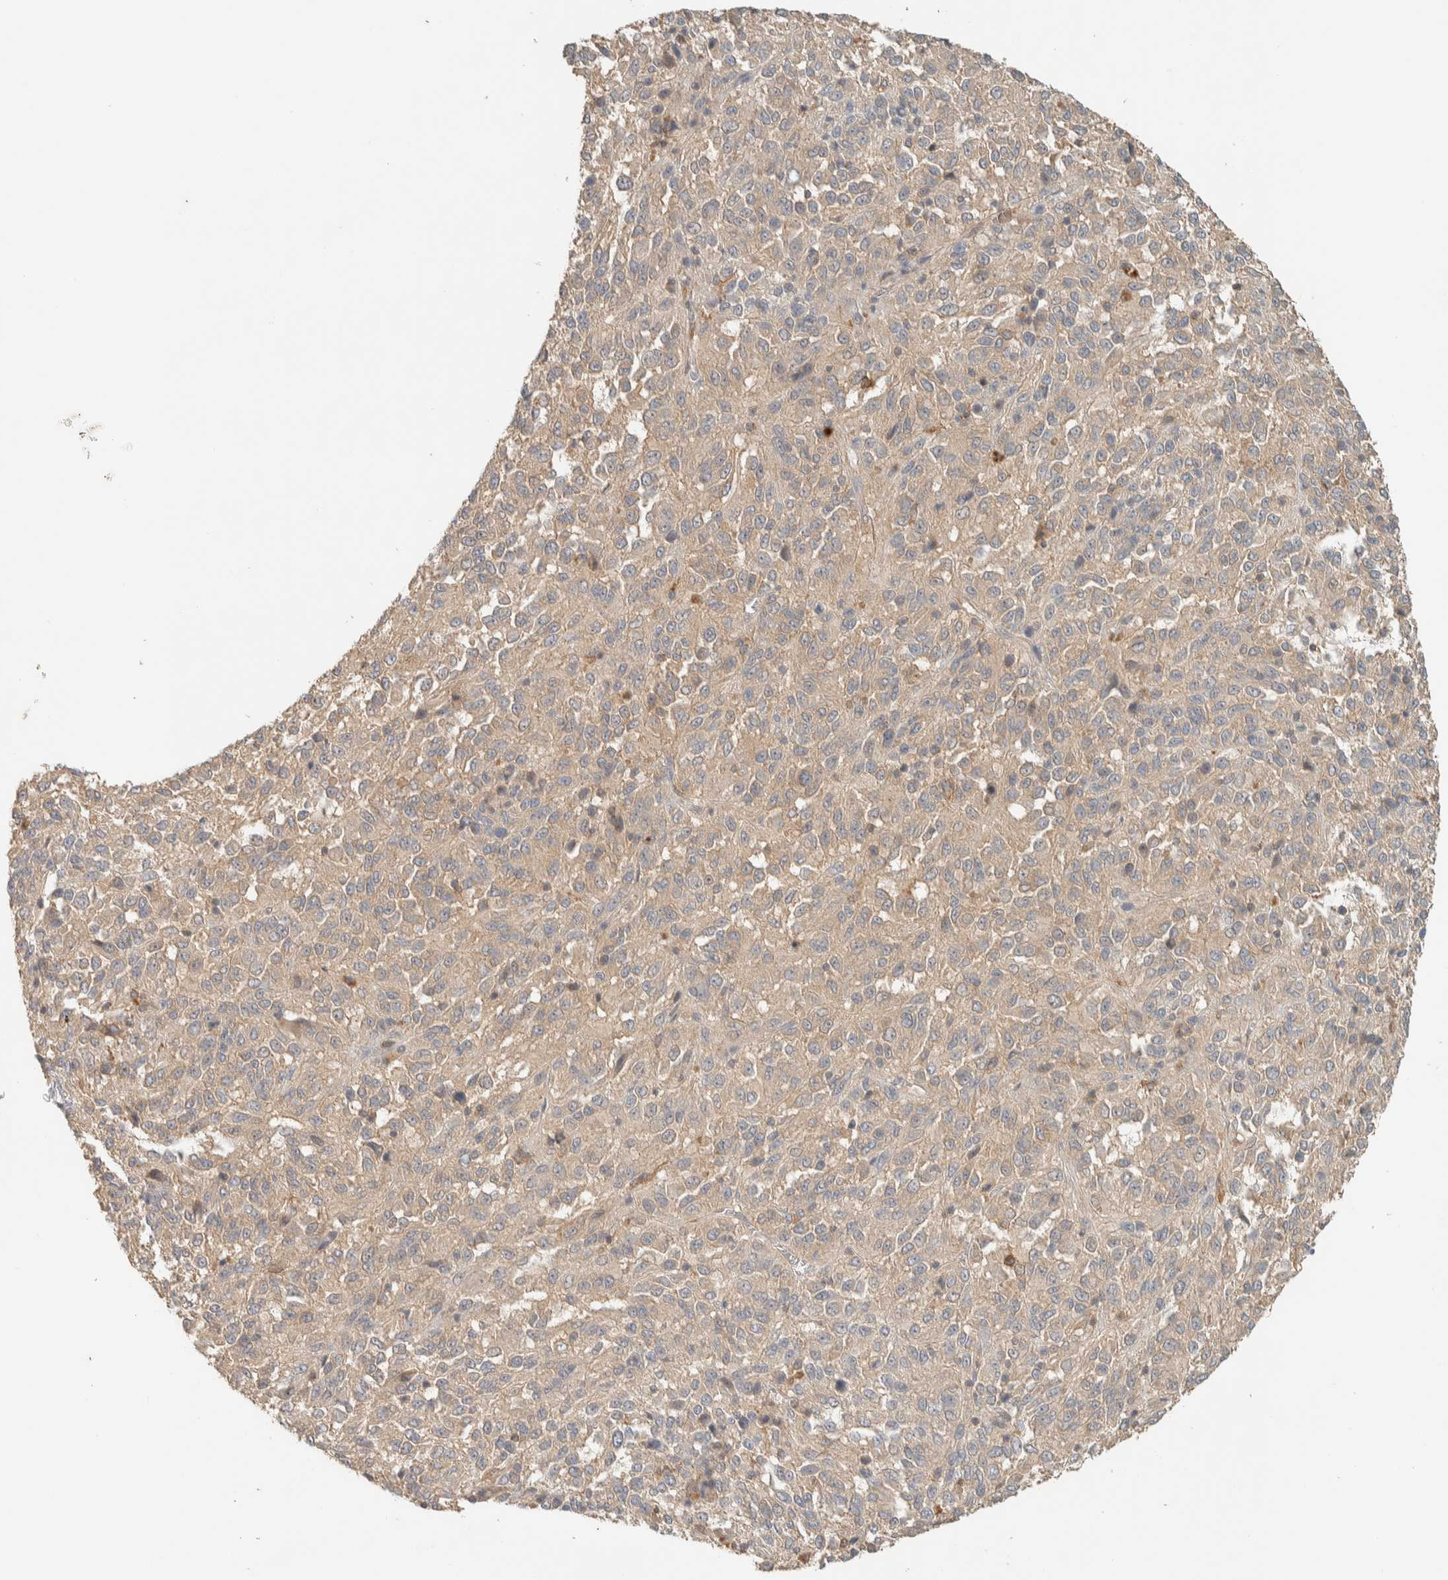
{"staining": {"intensity": "weak", "quantity": ">75%", "location": "cytoplasmic/membranous"}, "tissue": "melanoma", "cell_type": "Tumor cells", "image_type": "cancer", "snomed": [{"axis": "morphology", "description": "Malignant melanoma, Metastatic site"}, {"axis": "topography", "description": "Lung"}], "caption": "The immunohistochemical stain labels weak cytoplasmic/membranous expression in tumor cells of malignant melanoma (metastatic site) tissue.", "gene": "RAB11FIP1", "patient": {"sex": "male", "age": 64}}